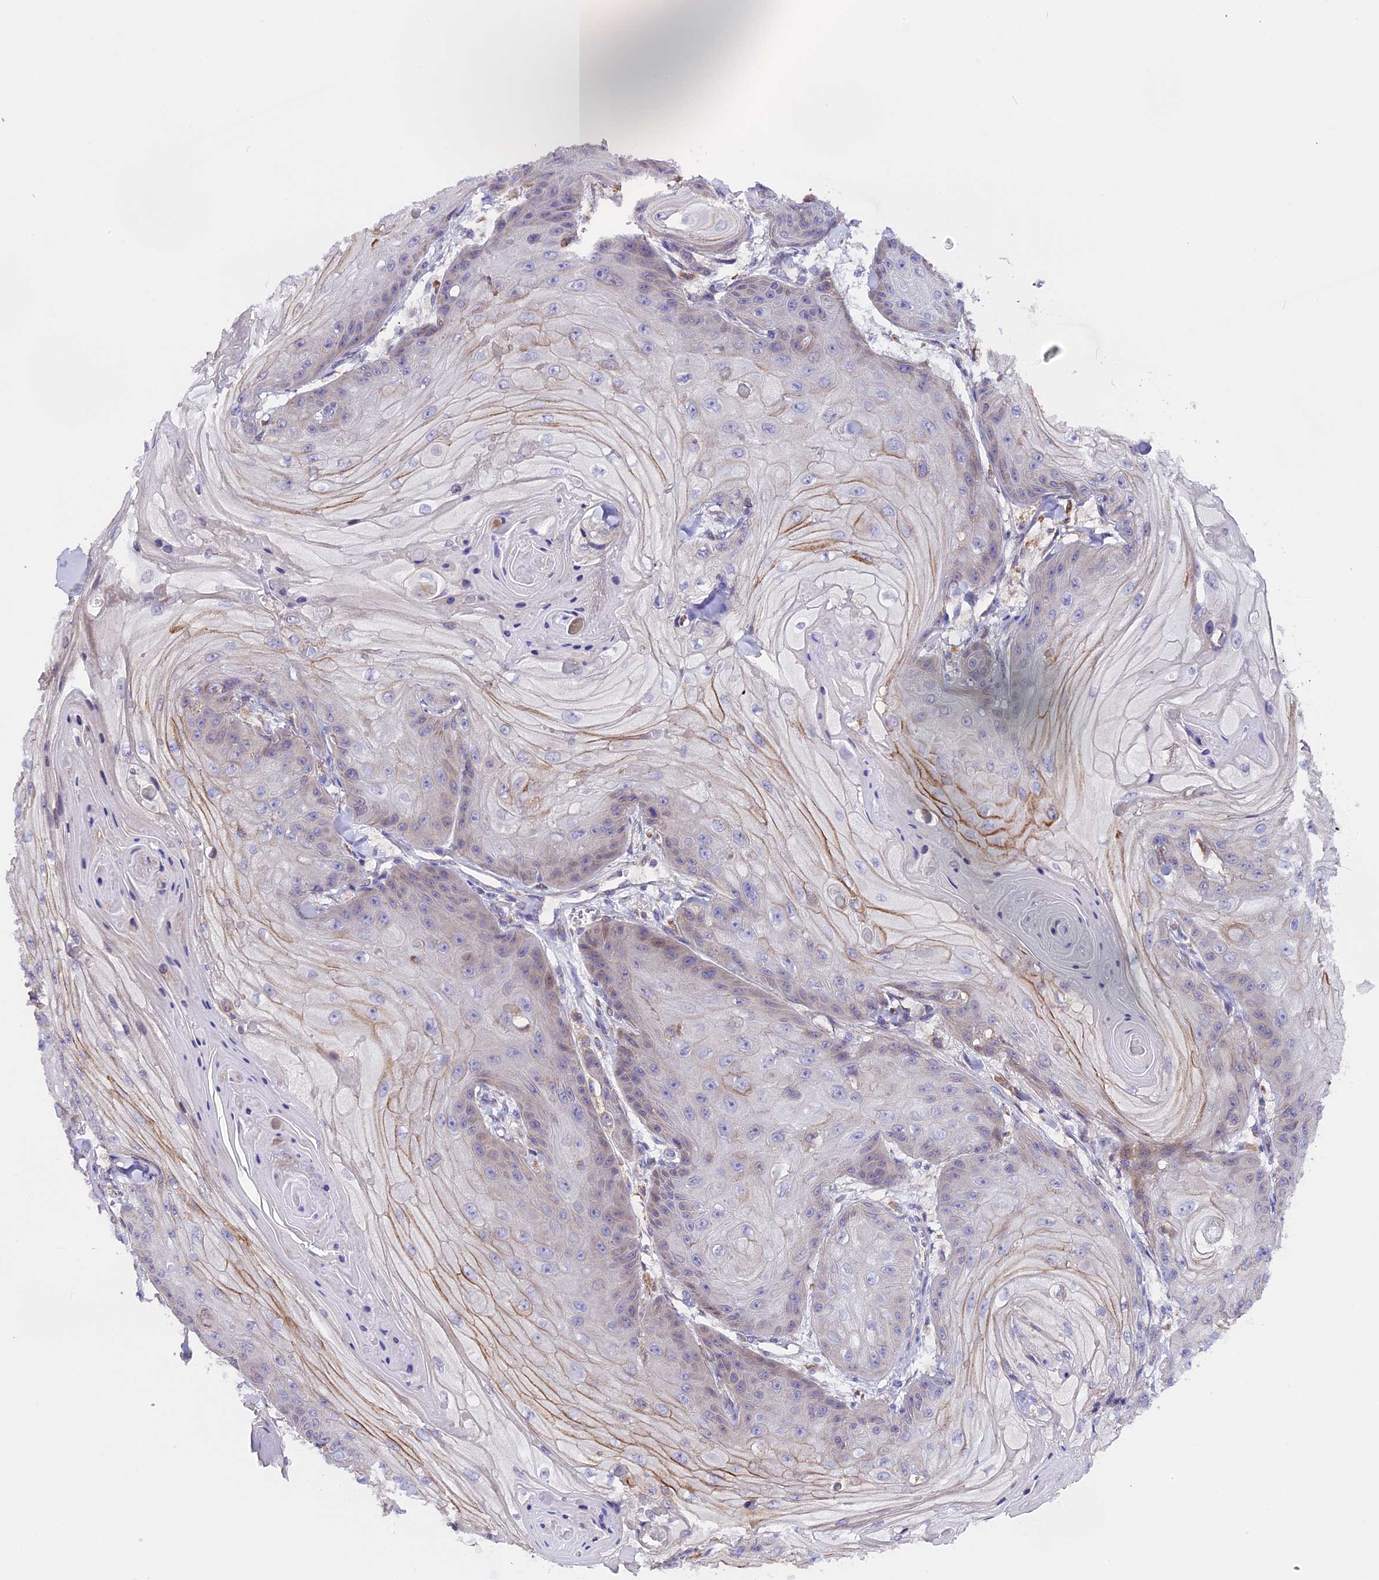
{"staining": {"intensity": "negative", "quantity": "none", "location": "none"}, "tissue": "skin cancer", "cell_type": "Tumor cells", "image_type": "cancer", "snomed": [{"axis": "morphology", "description": "Squamous cell carcinoma, NOS"}, {"axis": "topography", "description": "Skin"}], "caption": "The immunohistochemistry image has no significant staining in tumor cells of skin cancer (squamous cell carcinoma) tissue.", "gene": "ABCC10", "patient": {"sex": "male", "age": 74}}